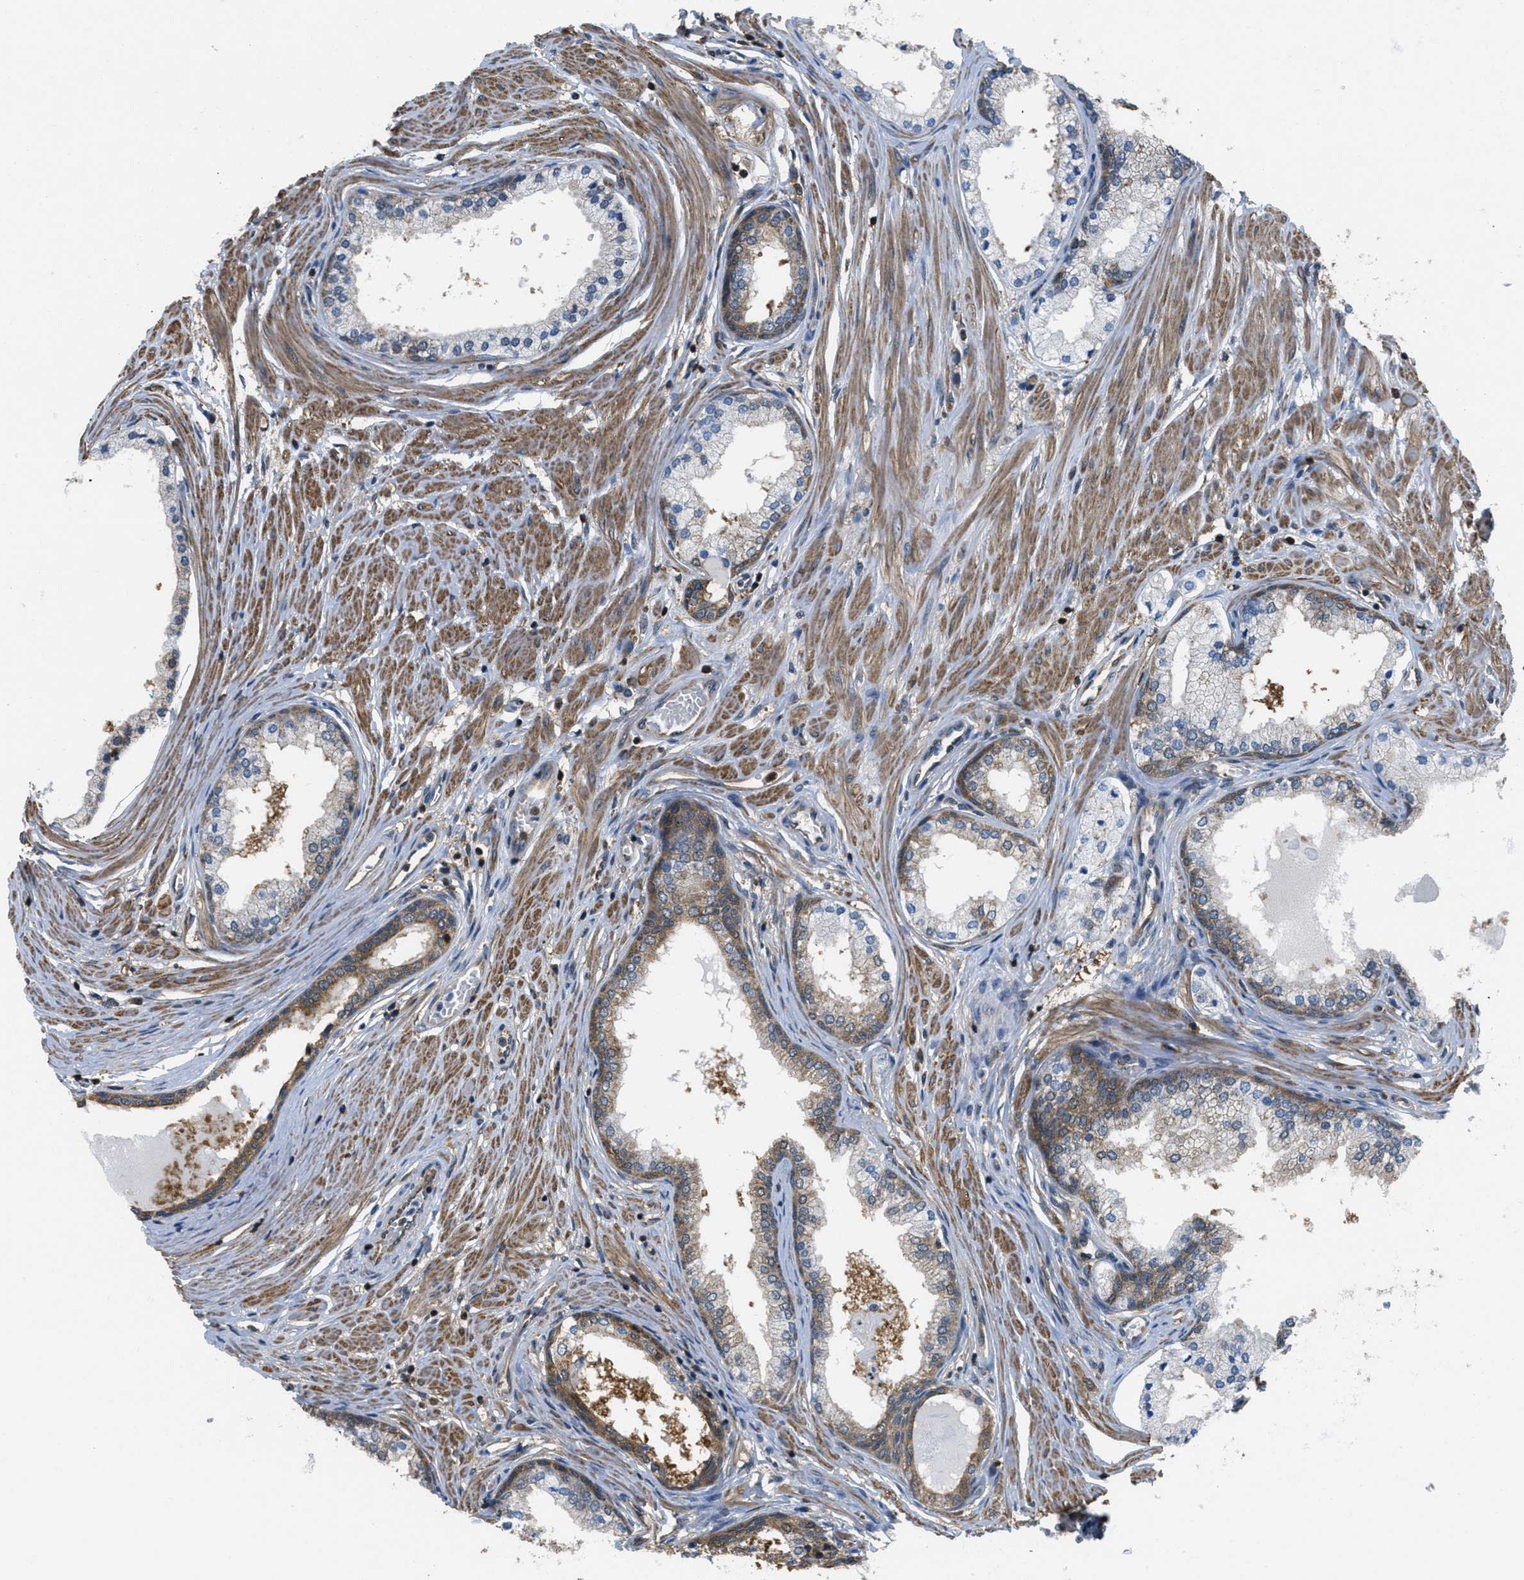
{"staining": {"intensity": "moderate", "quantity": ">75%", "location": "cytoplasmic/membranous"}, "tissue": "prostate cancer", "cell_type": "Tumor cells", "image_type": "cancer", "snomed": [{"axis": "morphology", "description": "Adenocarcinoma, Low grade"}, {"axis": "topography", "description": "Prostate"}], "caption": "Moderate cytoplasmic/membranous protein positivity is seen in about >75% of tumor cells in prostate cancer.", "gene": "PIP5K1C", "patient": {"sex": "male", "age": 63}}